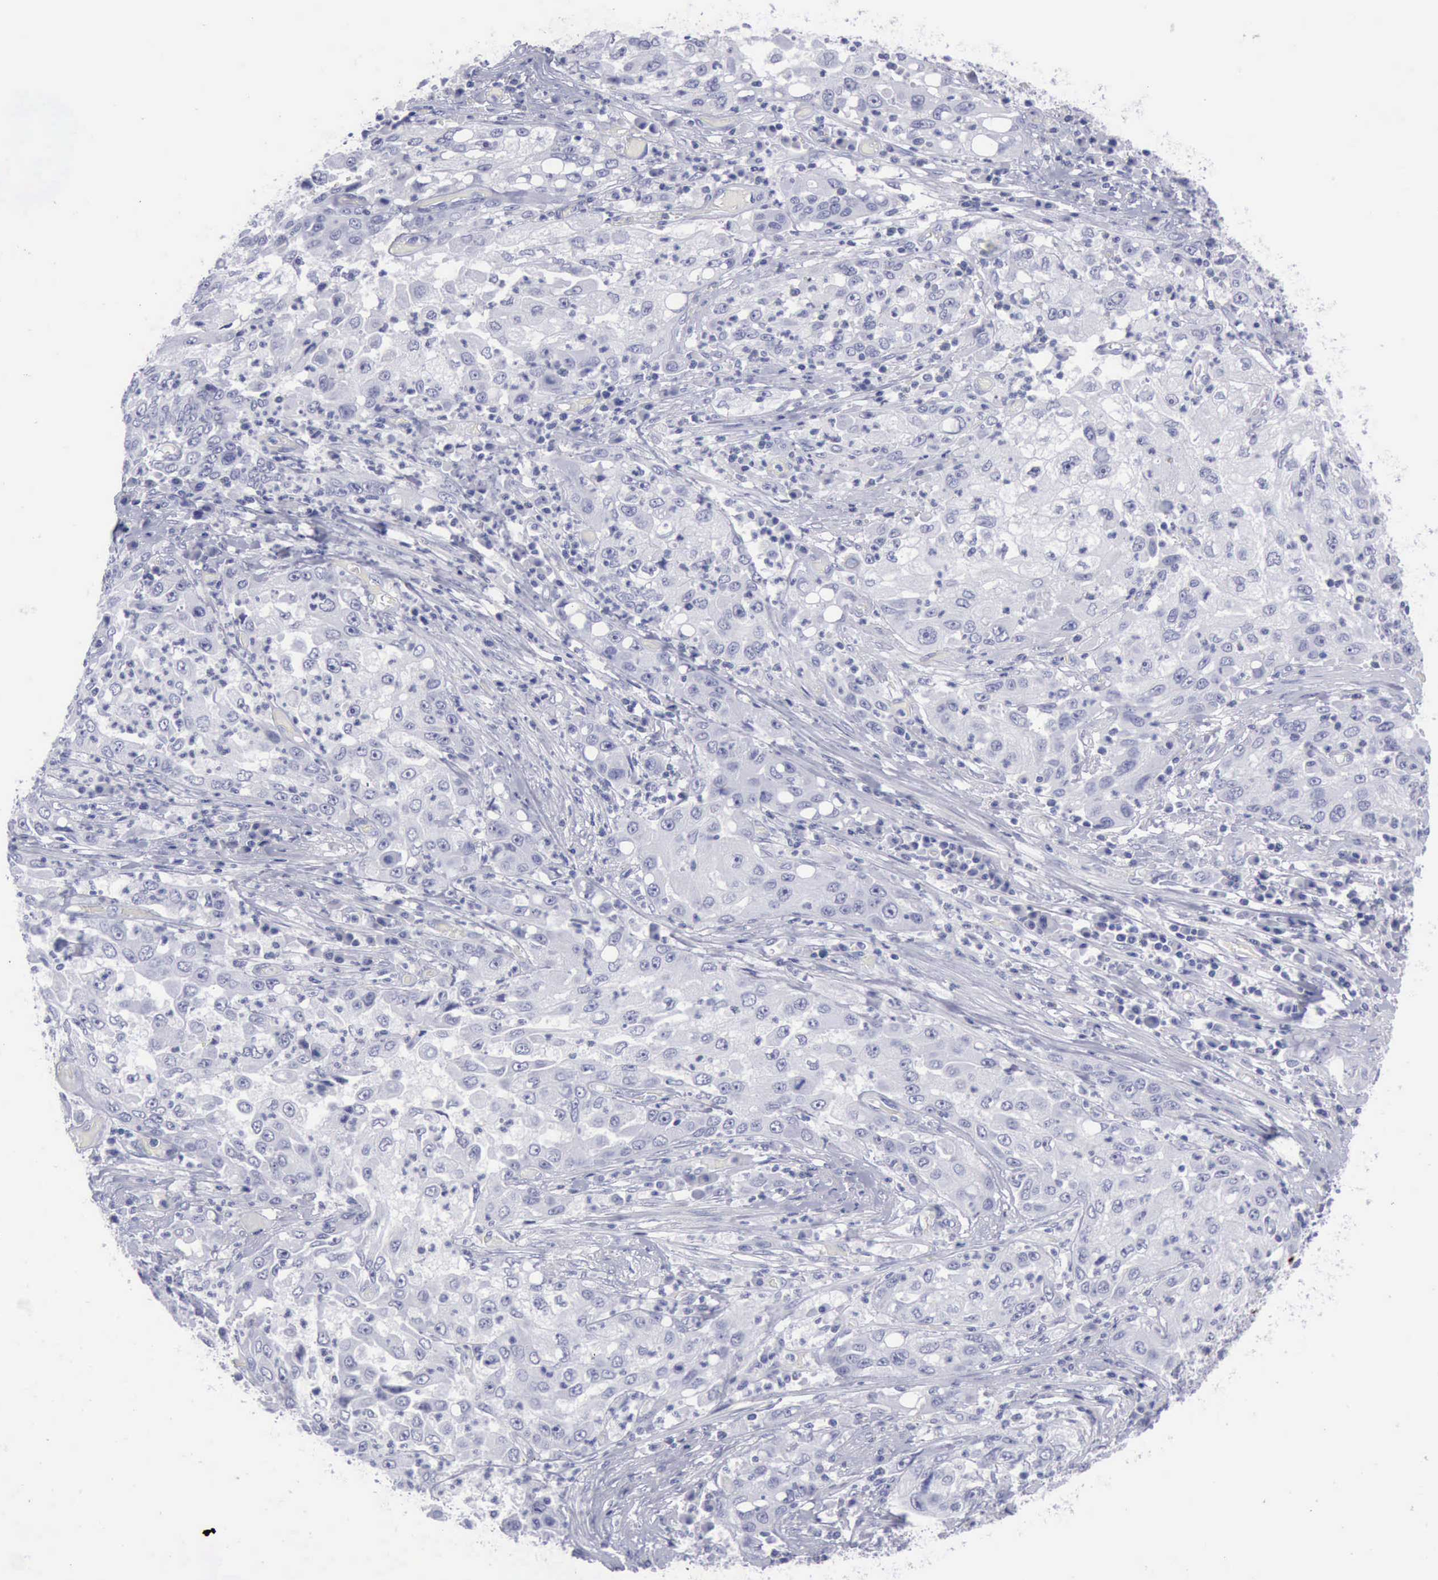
{"staining": {"intensity": "negative", "quantity": "none", "location": "none"}, "tissue": "cervical cancer", "cell_type": "Tumor cells", "image_type": "cancer", "snomed": [{"axis": "morphology", "description": "Squamous cell carcinoma, NOS"}, {"axis": "topography", "description": "Cervix"}], "caption": "Cervical cancer (squamous cell carcinoma) was stained to show a protein in brown. There is no significant expression in tumor cells. Nuclei are stained in blue.", "gene": "KRT13", "patient": {"sex": "female", "age": 36}}